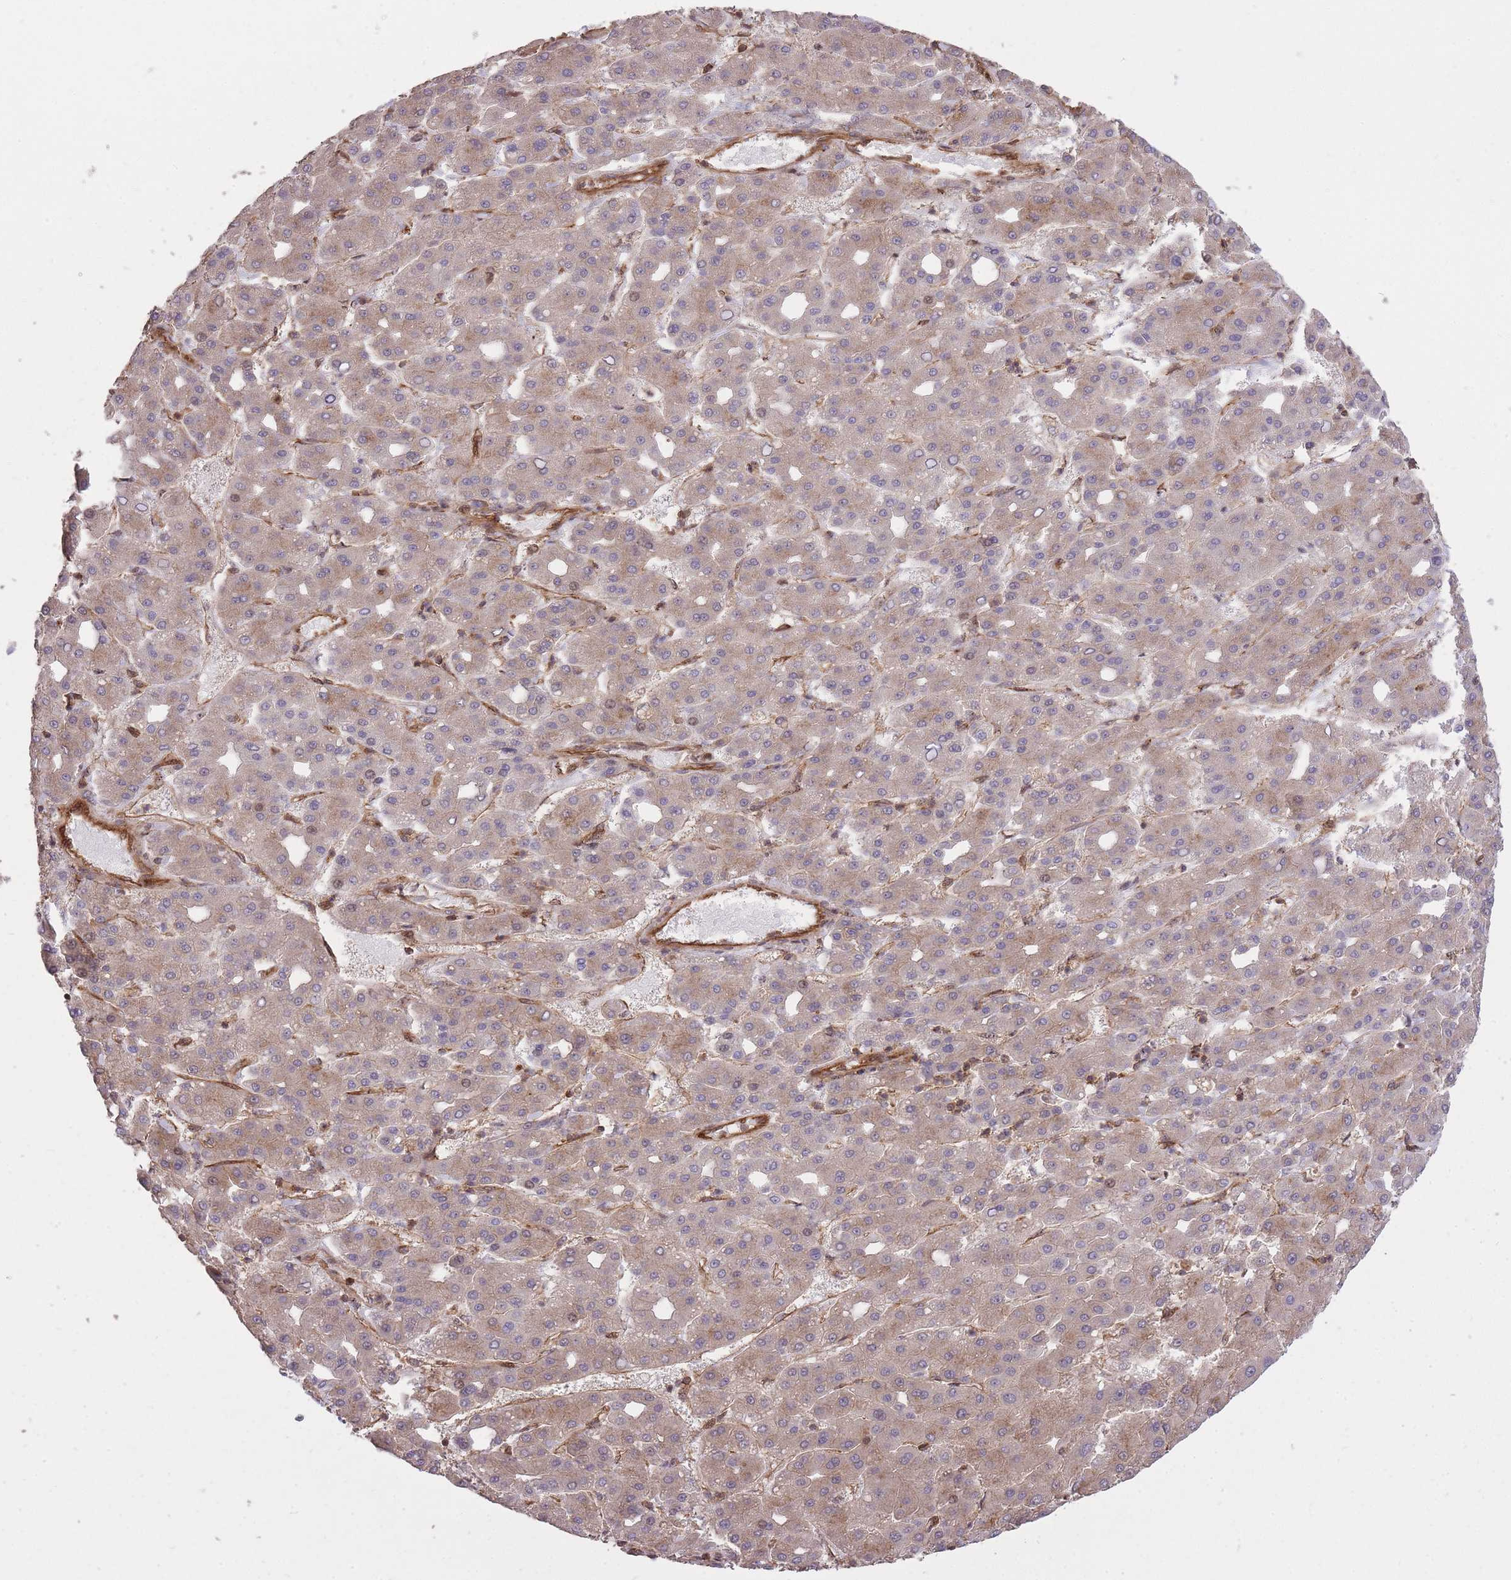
{"staining": {"intensity": "weak", "quantity": ">75%", "location": "cytoplasmic/membranous"}, "tissue": "liver cancer", "cell_type": "Tumor cells", "image_type": "cancer", "snomed": [{"axis": "morphology", "description": "Carcinoma, Hepatocellular, NOS"}, {"axis": "topography", "description": "Liver"}], "caption": "This photomicrograph reveals IHC staining of human liver cancer, with low weak cytoplasmic/membranous staining in approximately >75% of tumor cells.", "gene": "PLD1", "patient": {"sex": "male", "age": 65}}